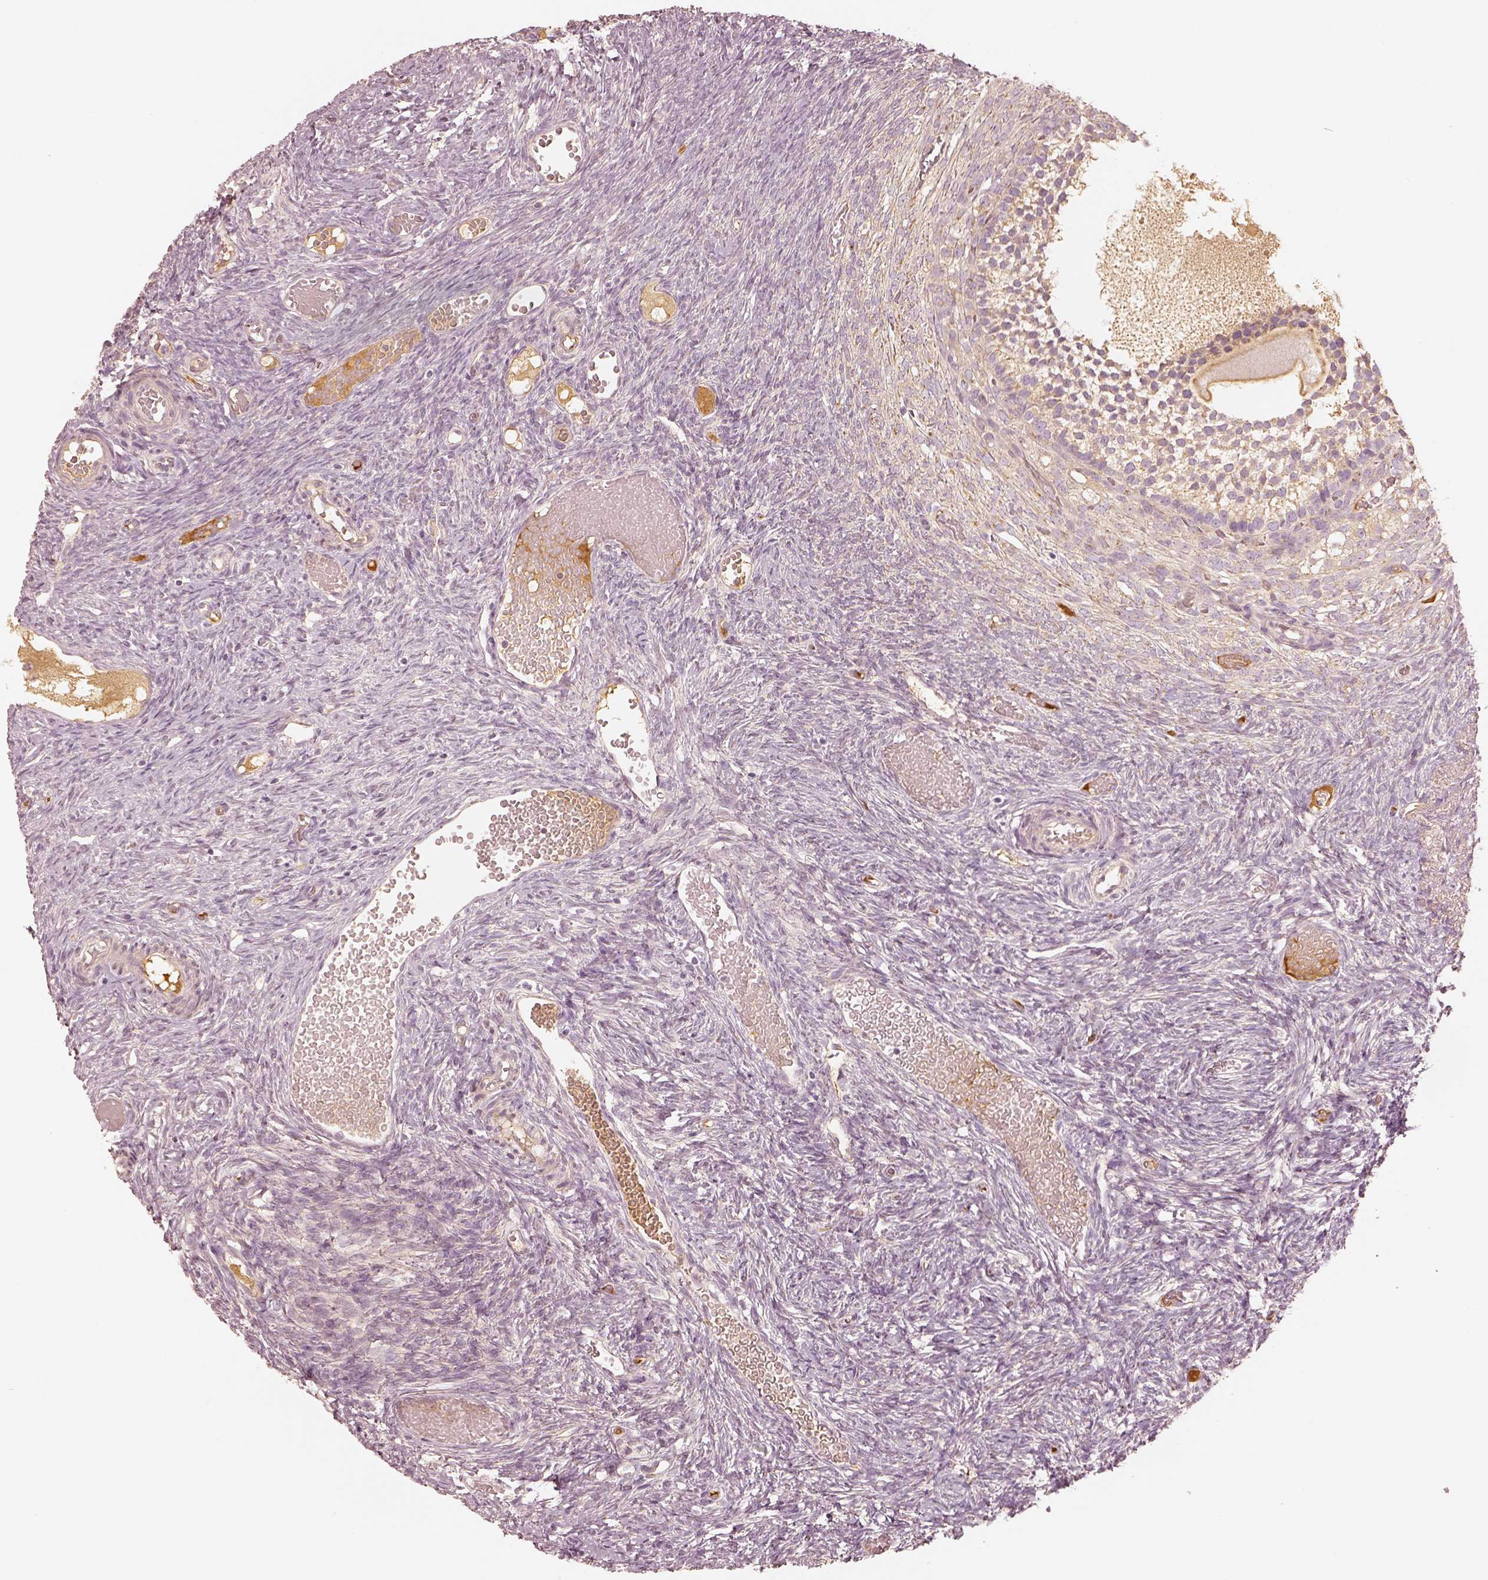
{"staining": {"intensity": "negative", "quantity": "none", "location": "none"}, "tissue": "ovary", "cell_type": "Follicle cells", "image_type": "normal", "snomed": [{"axis": "morphology", "description": "Normal tissue, NOS"}, {"axis": "topography", "description": "Ovary"}], "caption": "Immunohistochemical staining of normal human ovary reveals no significant staining in follicle cells. (Stains: DAB (3,3'-diaminobenzidine) IHC with hematoxylin counter stain, Microscopy: brightfield microscopy at high magnification).", "gene": "GORASP2", "patient": {"sex": "female", "age": 39}}